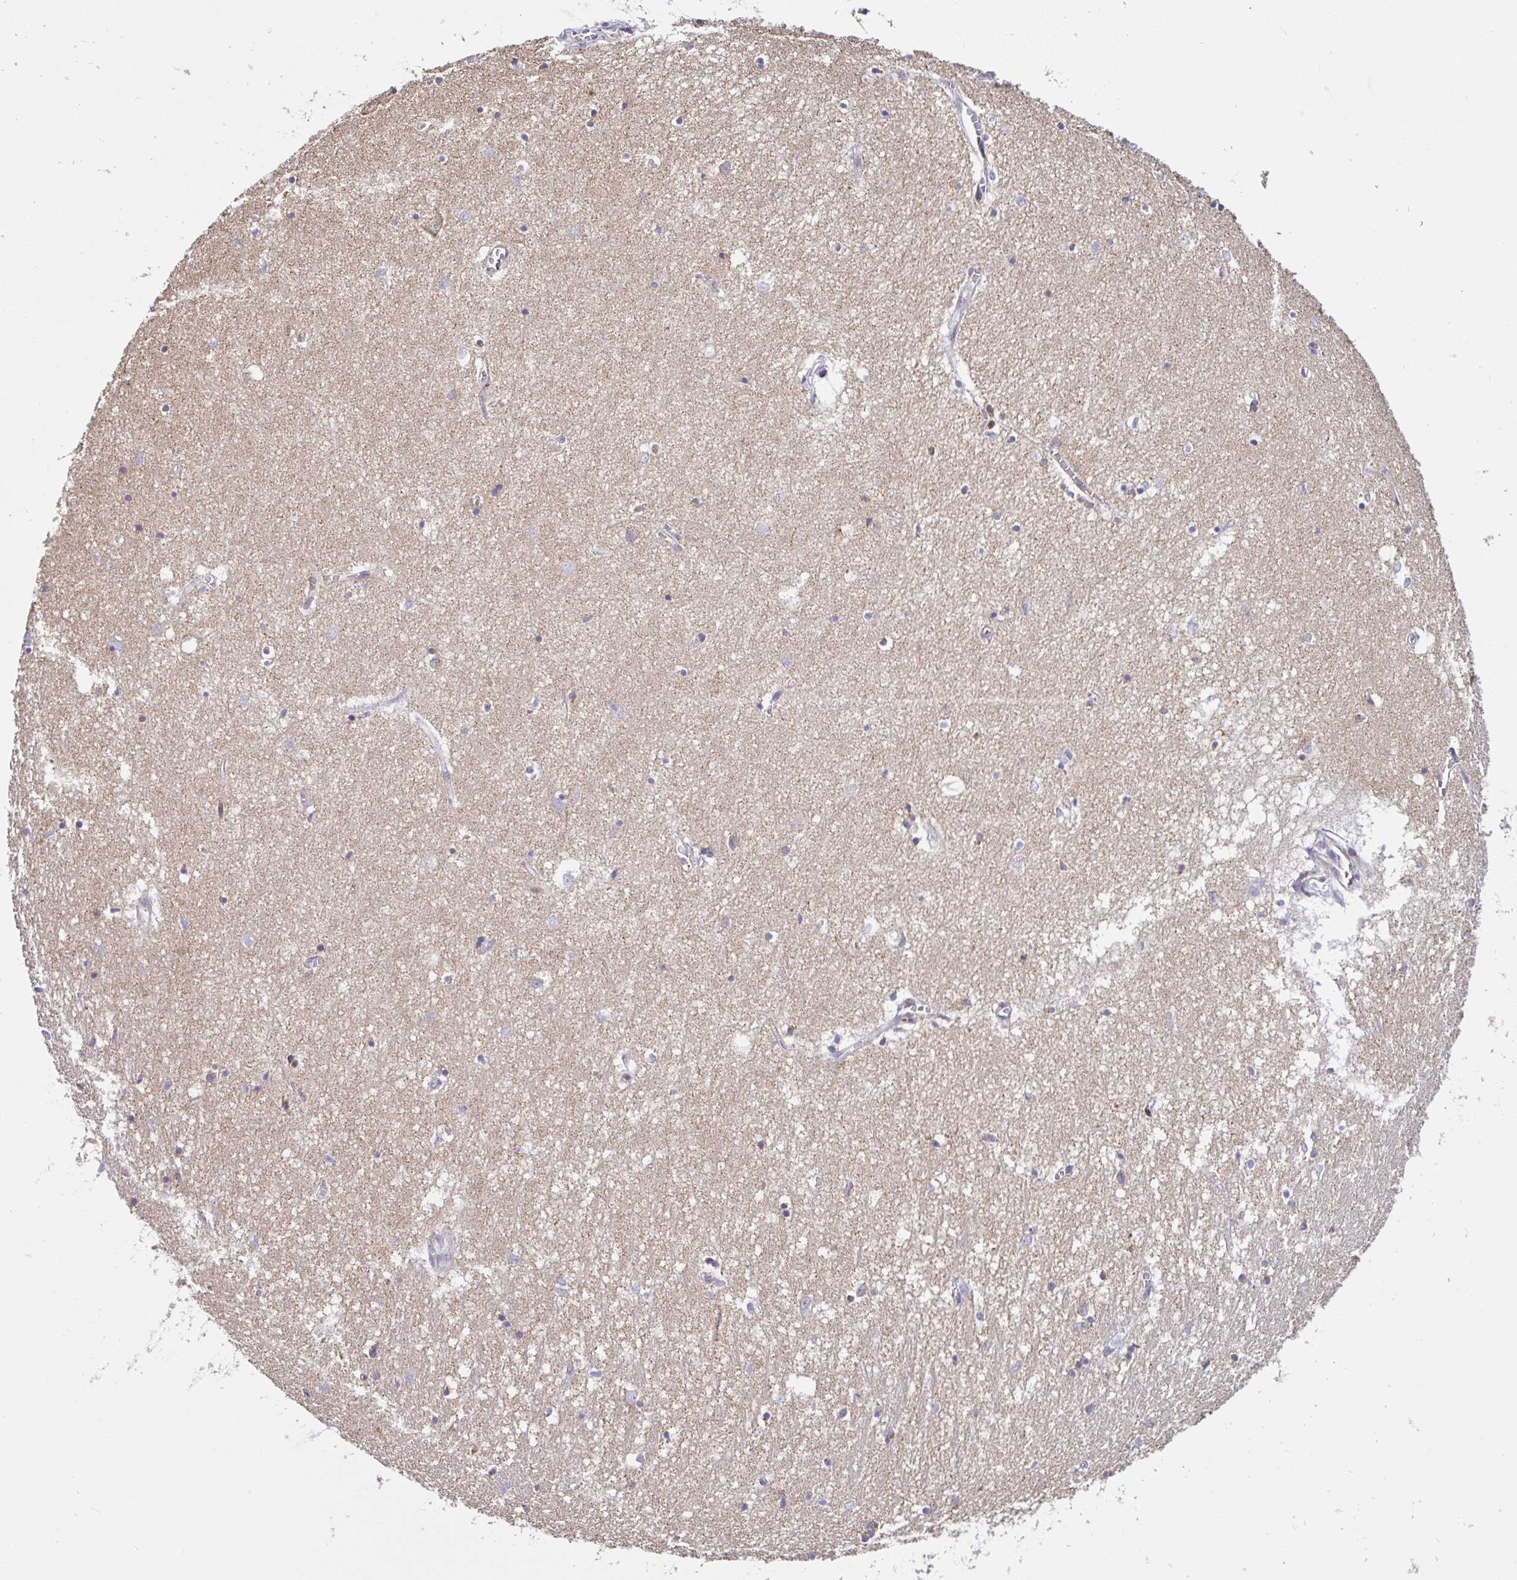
{"staining": {"intensity": "weak", "quantity": "<25%", "location": "cytoplasmic/membranous"}, "tissue": "hippocampus", "cell_type": "Glial cells", "image_type": "normal", "snomed": [{"axis": "morphology", "description": "Normal tissue, NOS"}, {"axis": "topography", "description": "Hippocampus"}], "caption": "Immunohistochemistry of unremarkable human hippocampus exhibits no positivity in glial cells.", "gene": "FIGNL1", "patient": {"sex": "female", "age": 64}}